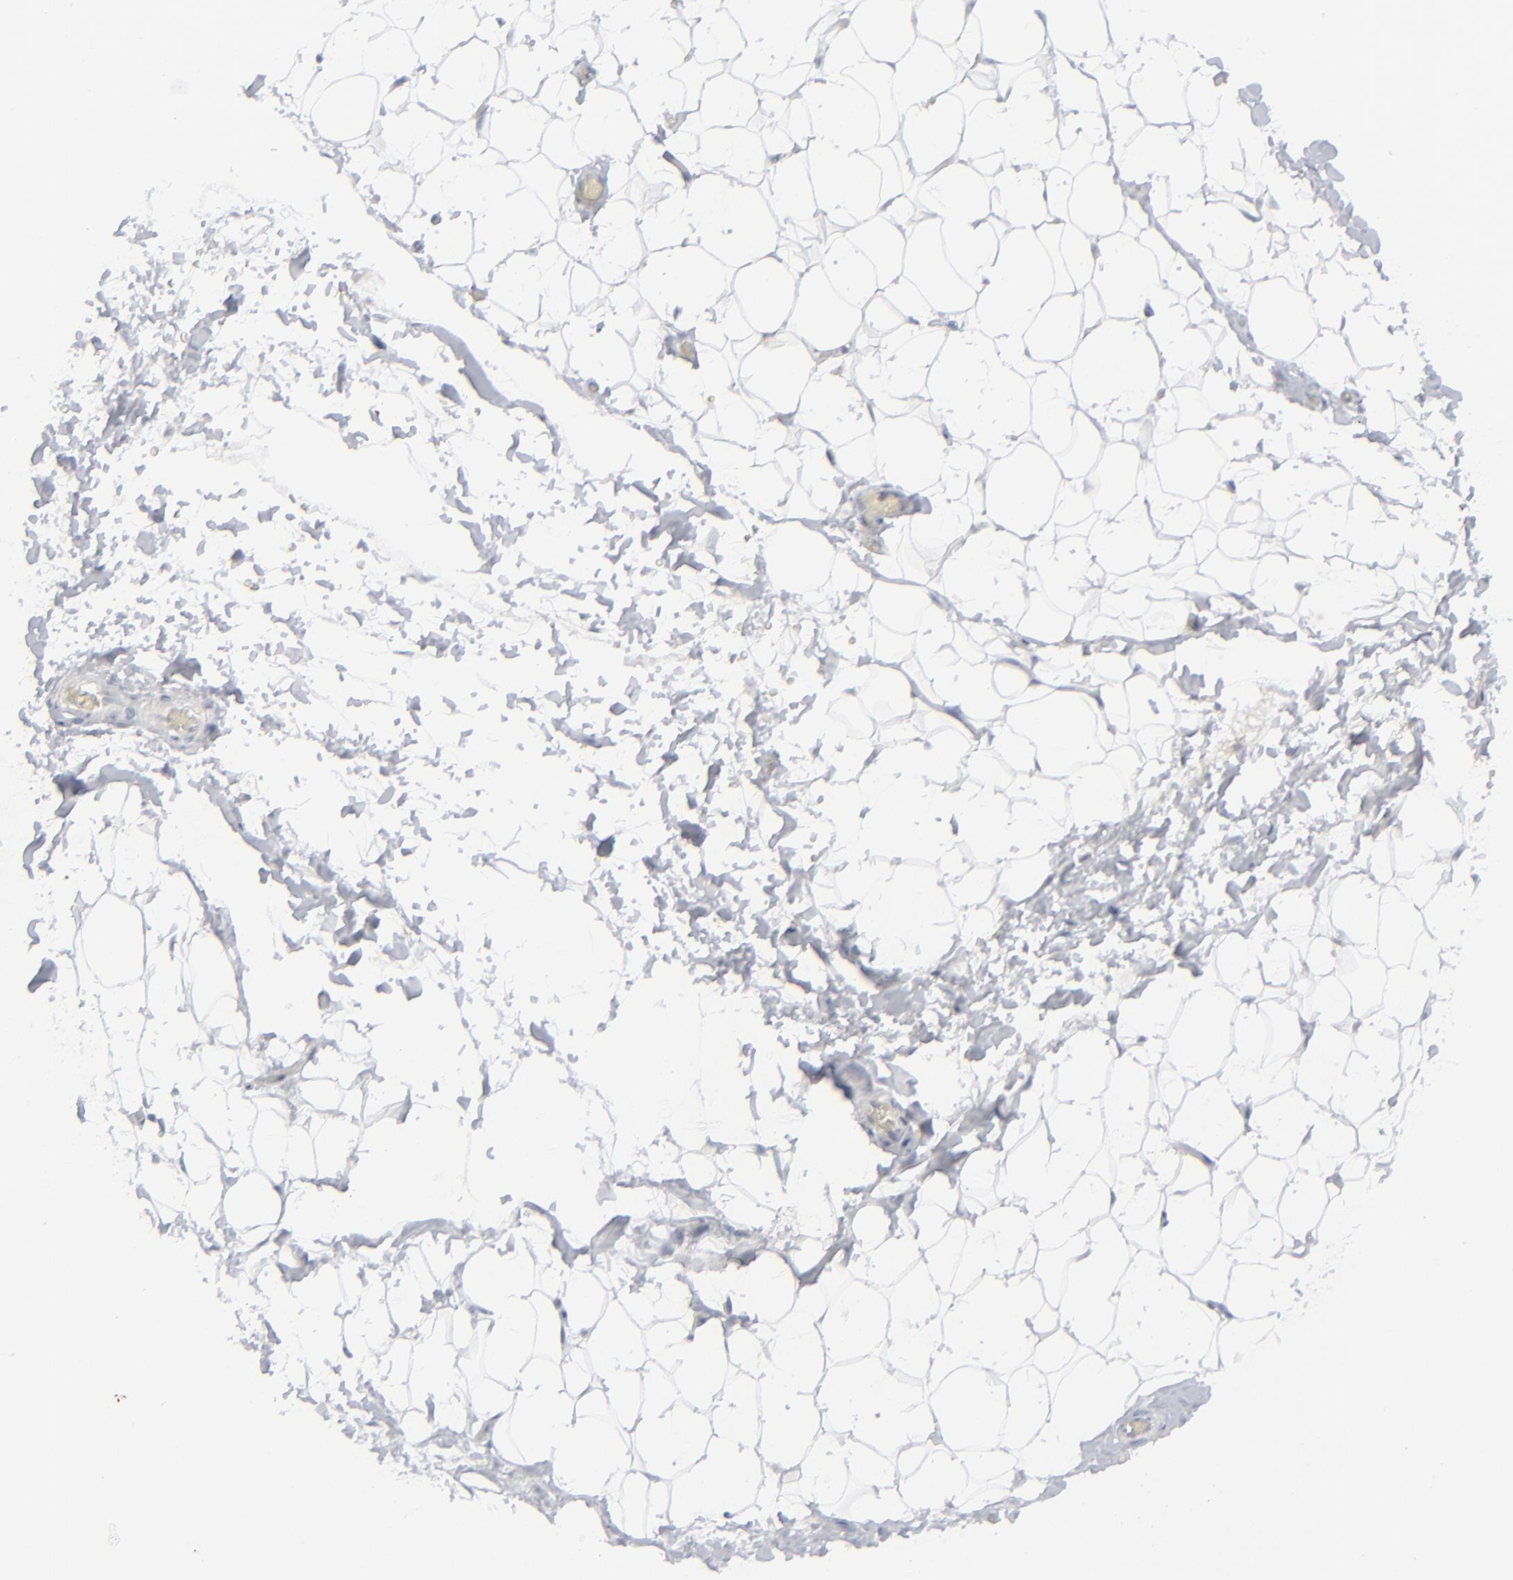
{"staining": {"intensity": "negative", "quantity": "none", "location": "none"}, "tissue": "adipose tissue", "cell_type": "Adipocytes", "image_type": "normal", "snomed": [{"axis": "morphology", "description": "Normal tissue, NOS"}, {"axis": "topography", "description": "Soft tissue"}], "caption": "Normal adipose tissue was stained to show a protein in brown. There is no significant expression in adipocytes.", "gene": "NUP88", "patient": {"sex": "male", "age": 26}}